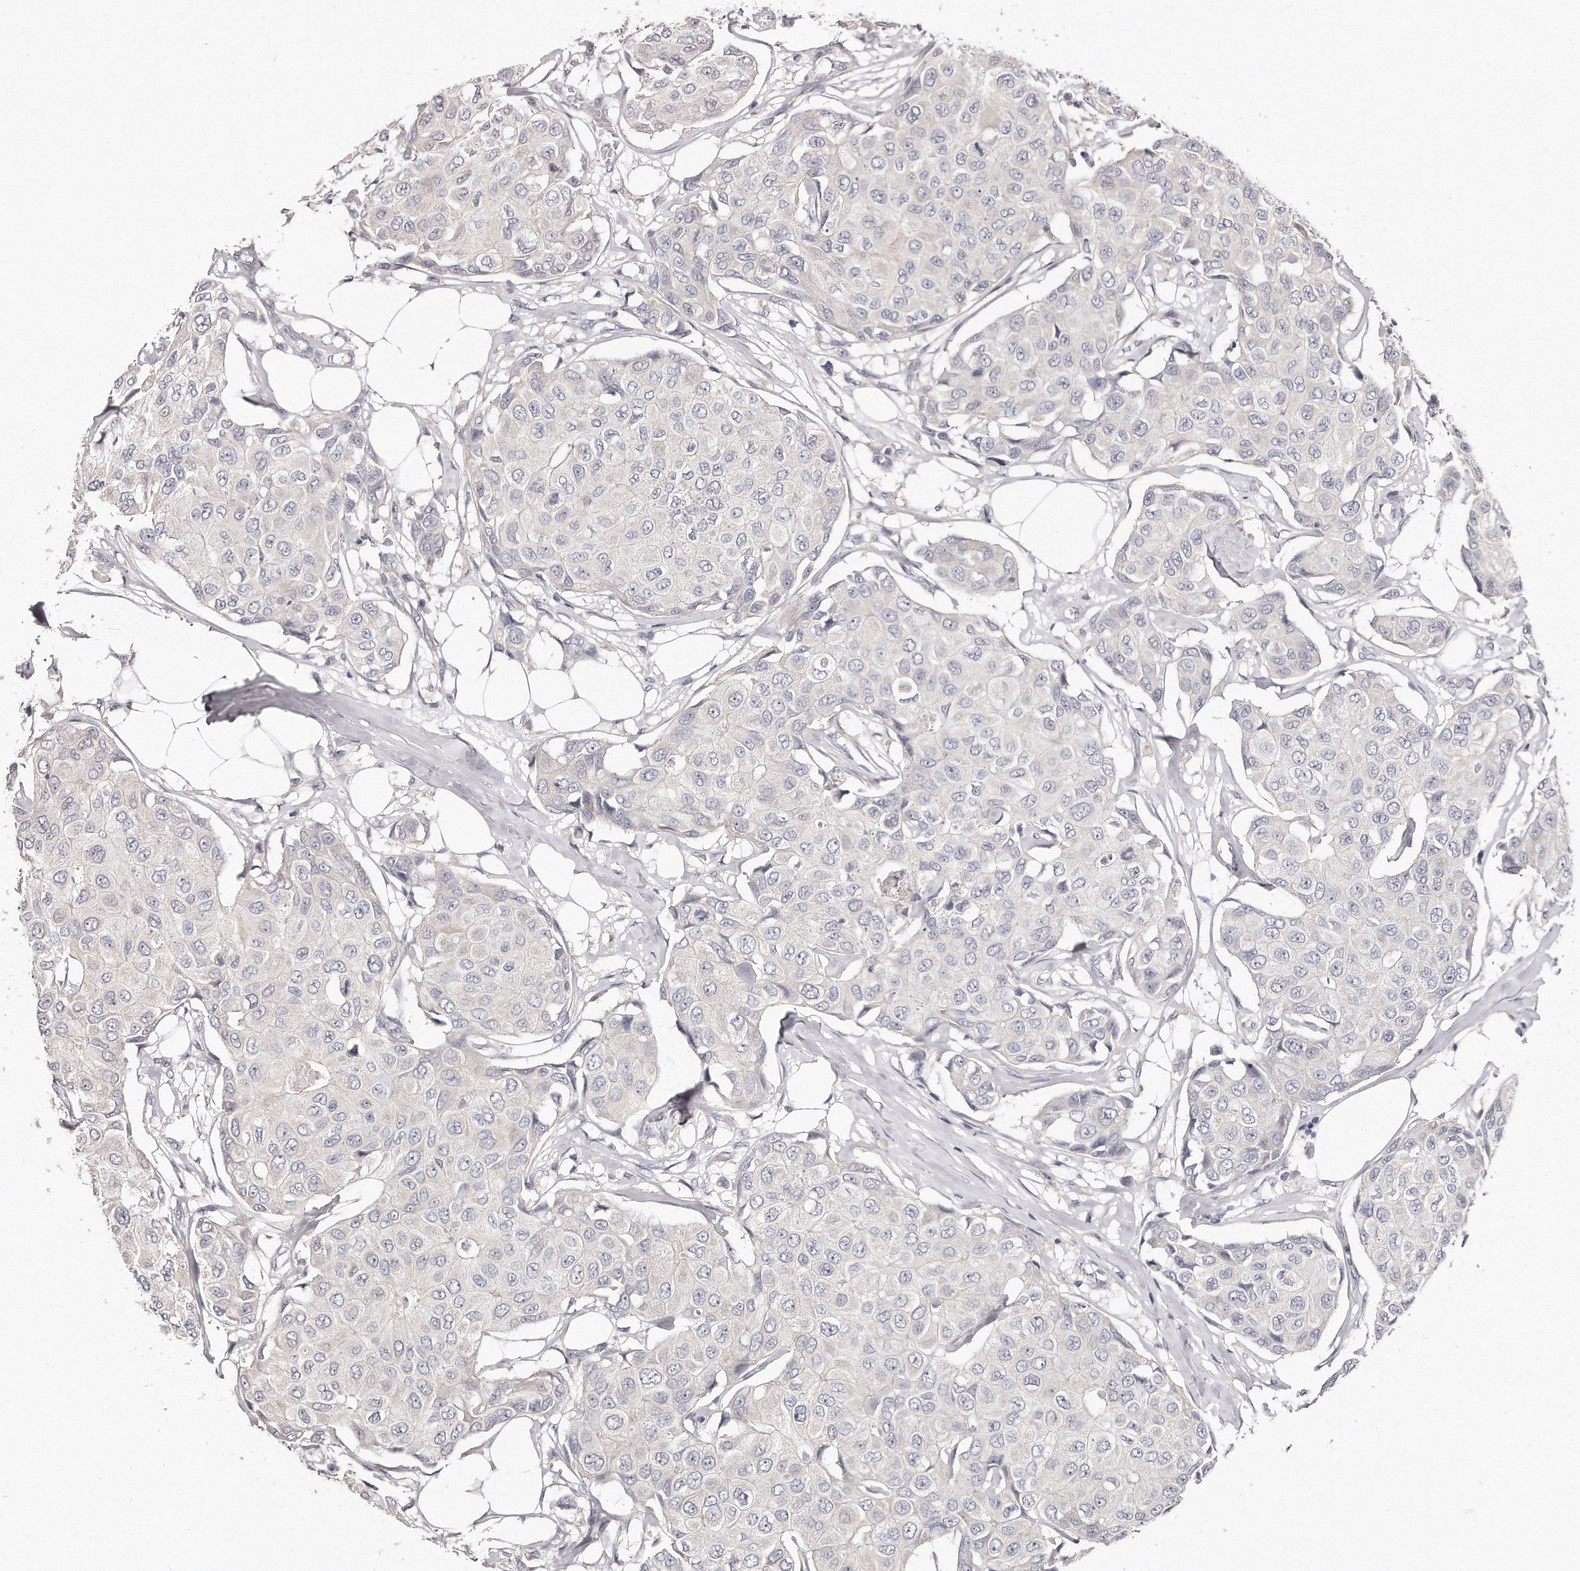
{"staining": {"intensity": "negative", "quantity": "none", "location": "none"}, "tissue": "breast cancer", "cell_type": "Tumor cells", "image_type": "cancer", "snomed": [{"axis": "morphology", "description": "Duct carcinoma"}, {"axis": "topography", "description": "Breast"}], "caption": "The IHC image has no significant expression in tumor cells of breast intraductal carcinoma tissue. The staining is performed using DAB (3,3'-diaminobenzidine) brown chromogen with nuclei counter-stained in using hematoxylin.", "gene": "TTLL4", "patient": {"sex": "female", "age": 80}}